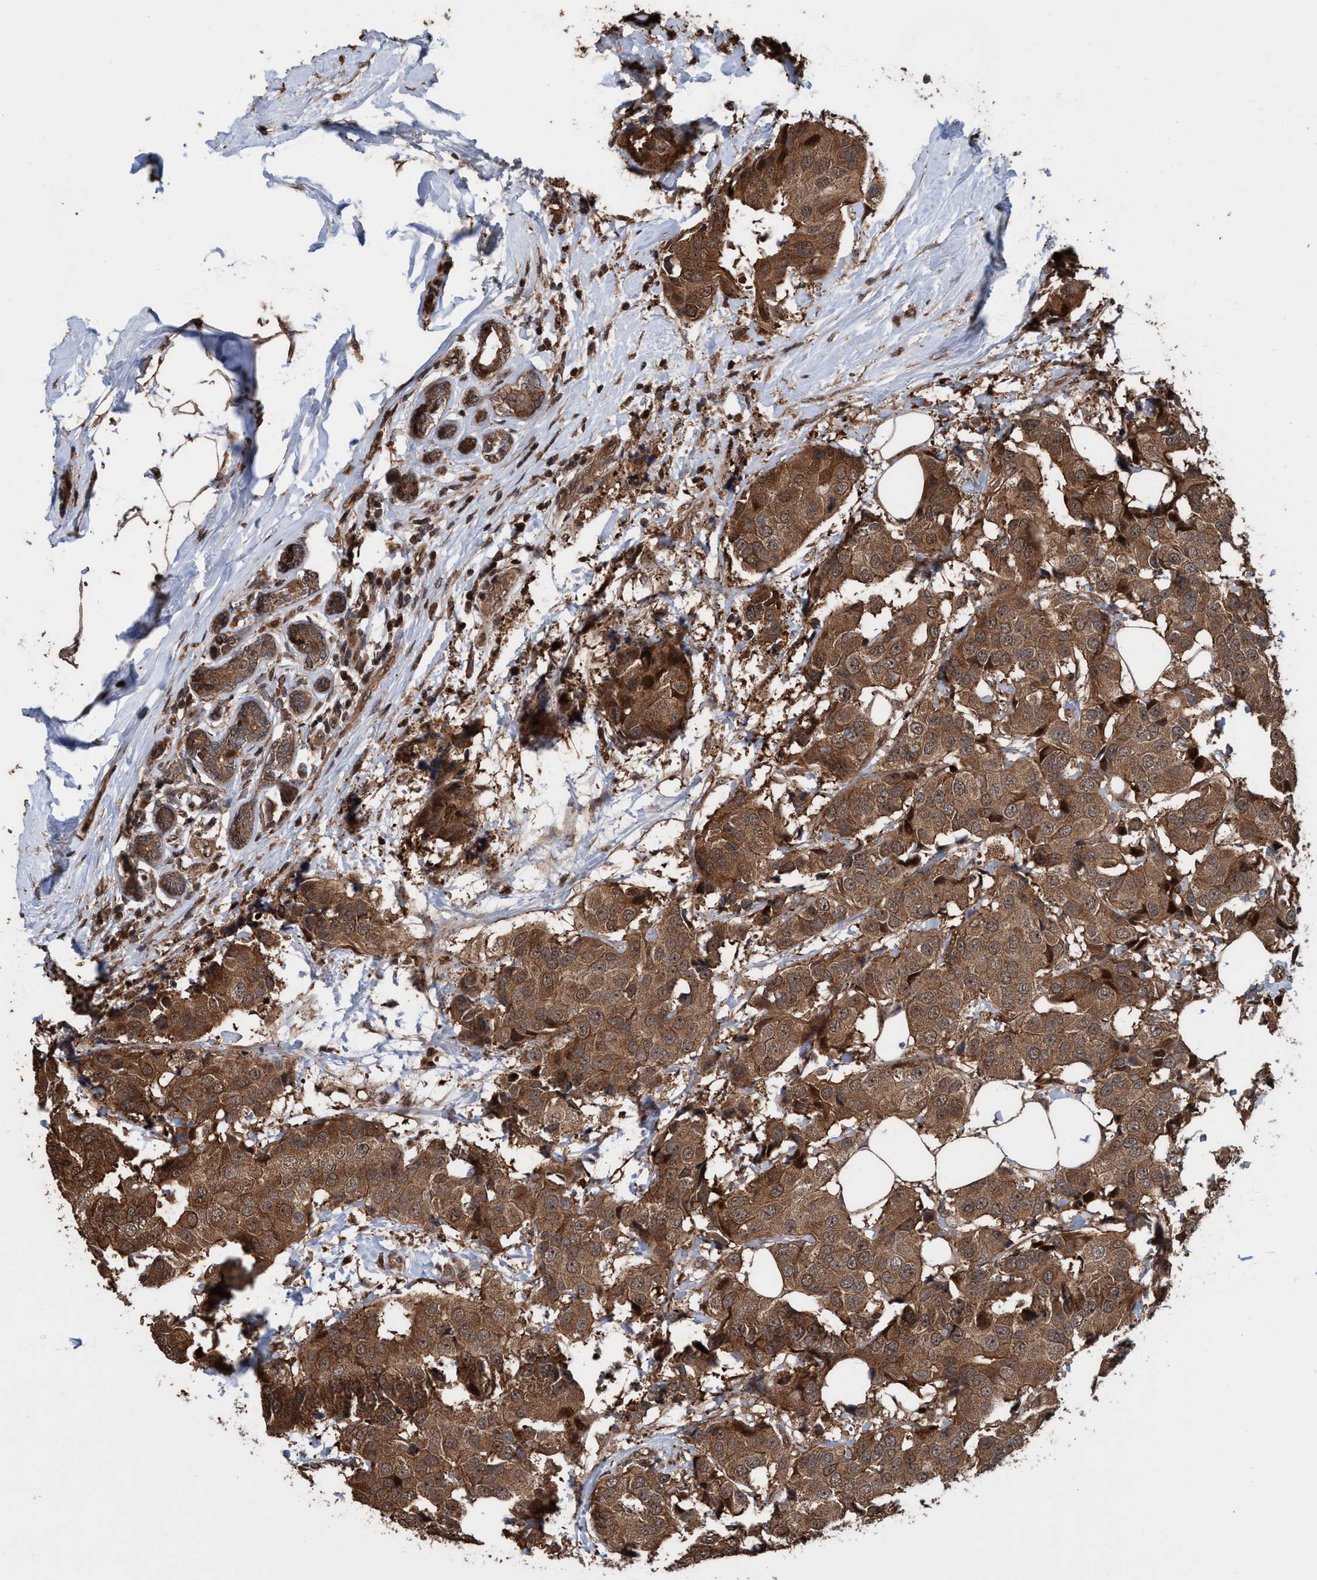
{"staining": {"intensity": "moderate", "quantity": ">75%", "location": "cytoplasmic/membranous,nuclear"}, "tissue": "breast cancer", "cell_type": "Tumor cells", "image_type": "cancer", "snomed": [{"axis": "morphology", "description": "Normal tissue, NOS"}, {"axis": "morphology", "description": "Duct carcinoma"}, {"axis": "topography", "description": "Breast"}], "caption": "Immunohistochemical staining of breast cancer (invasive ductal carcinoma) displays medium levels of moderate cytoplasmic/membranous and nuclear protein staining in approximately >75% of tumor cells.", "gene": "TRPC7", "patient": {"sex": "female", "age": 39}}